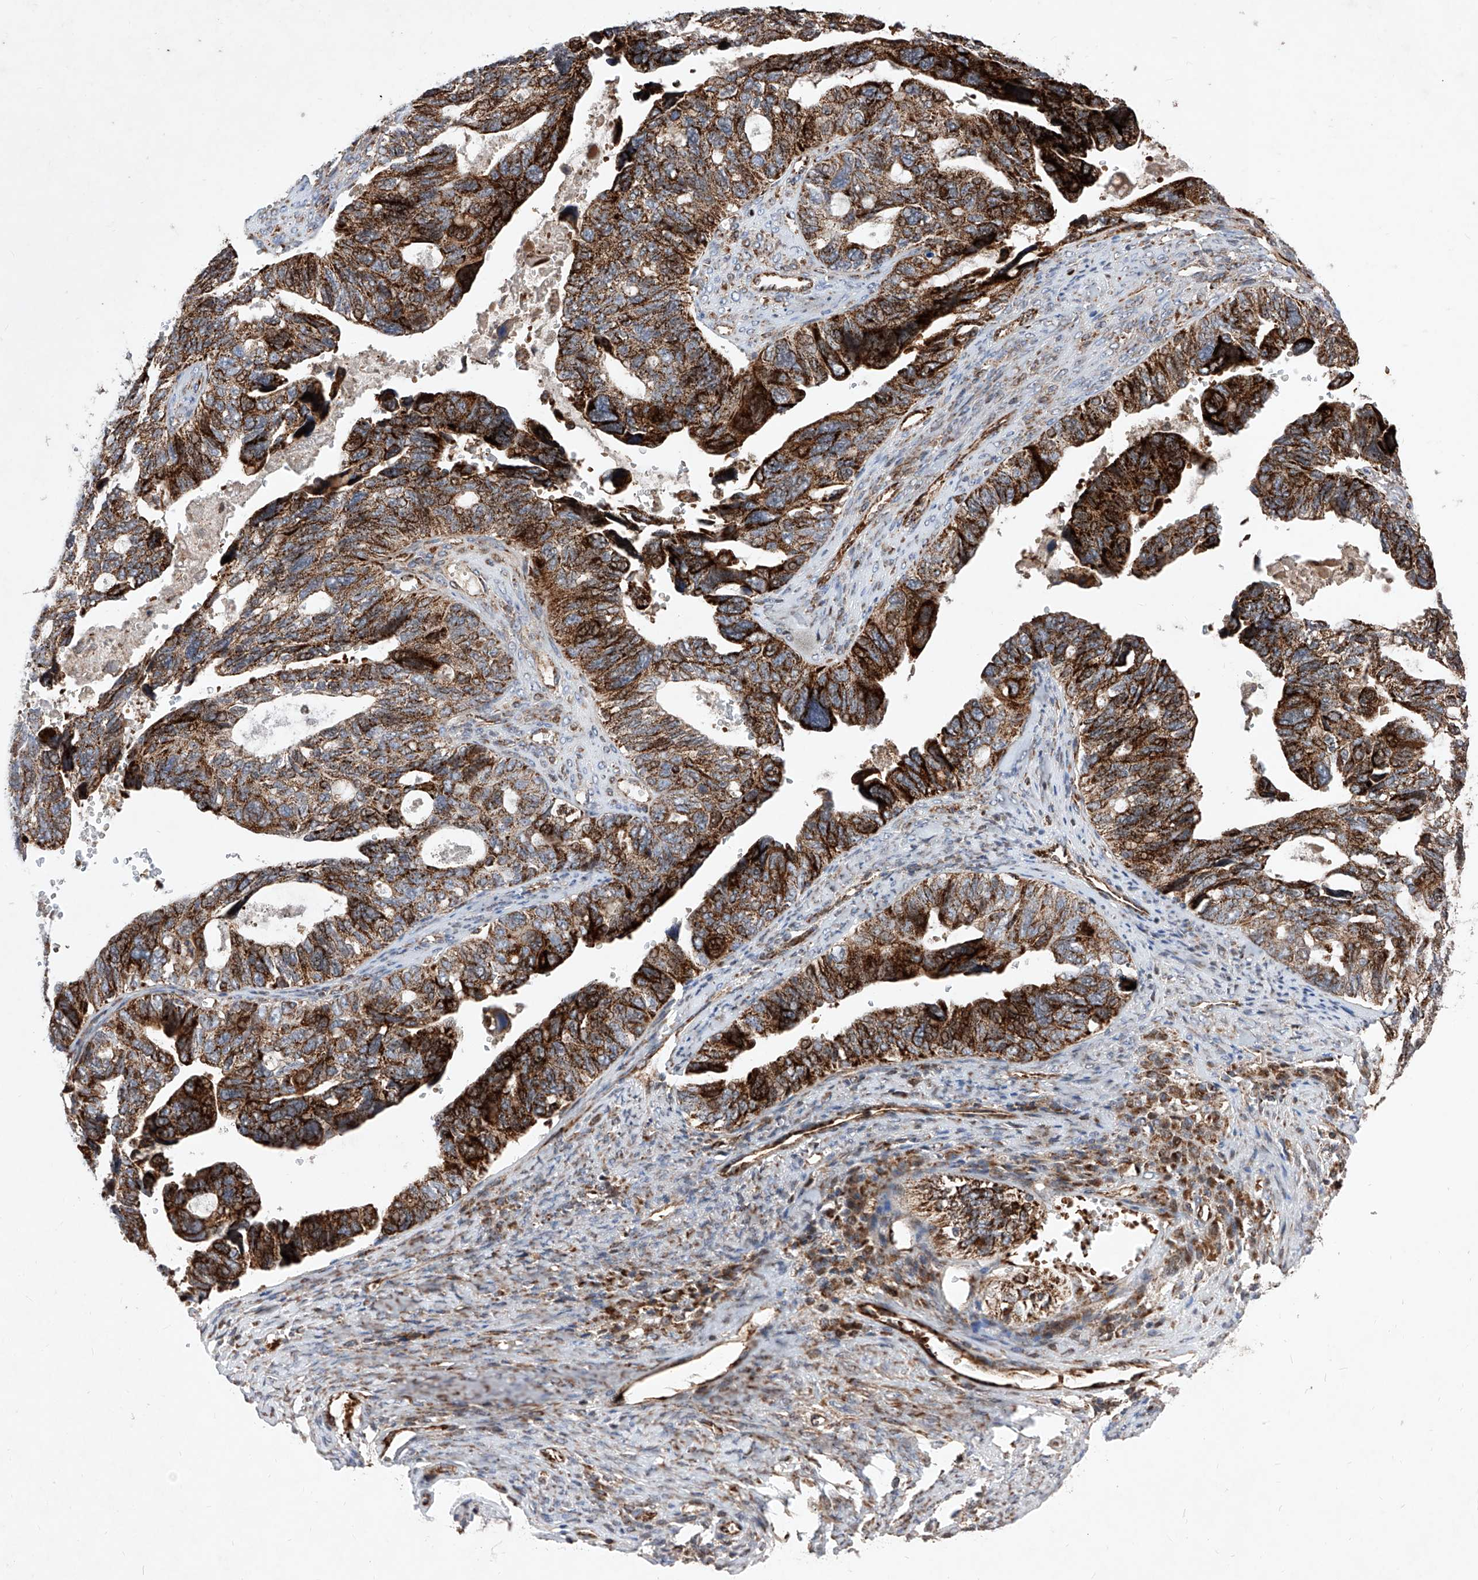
{"staining": {"intensity": "strong", "quantity": ">75%", "location": "cytoplasmic/membranous"}, "tissue": "ovarian cancer", "cell_type": "Tumor cells", "image_type": "cancer", "snomed": [{"axis": "morphology", "description": "Cystadenocarcinoma, serous, NOS"}, {"axis": "topography", "description": "Ovary"}], "caption": "Immunohistochemistry staining of ovarian cancer, which exhibits high levels of strong cytoplasmic/membranous positivity in approximately >75% of tumor cells indicating strong cytoplasmic/membranous protein expression. The staining was performed using DAB (brown) for protein detection and nuclei were counterstained in hematoxylin (blue).", "gene": "SEMA6A", "patient": {"sex": "female", "age": 79}}